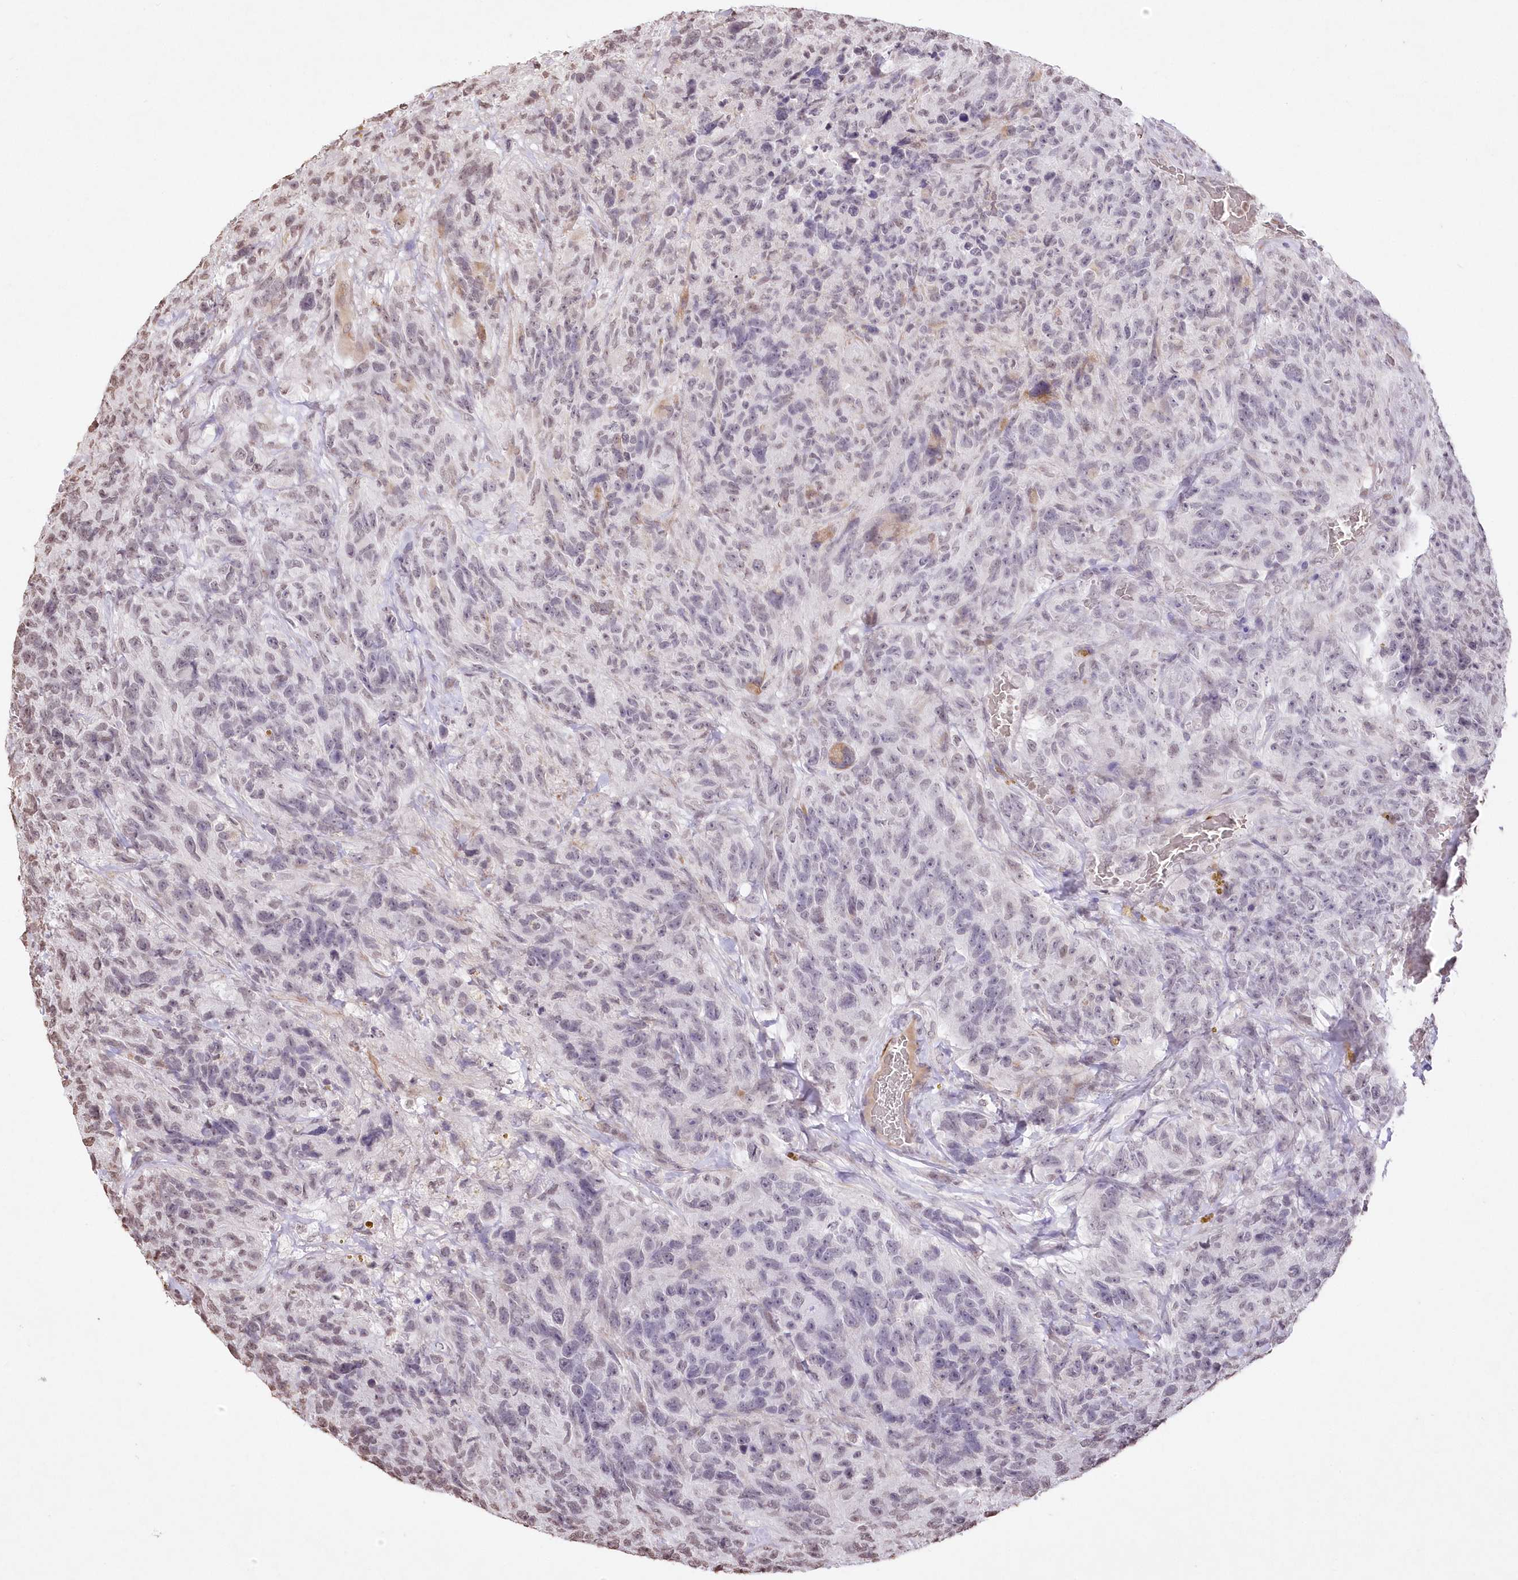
{"staining": {"intensity": "negative", "quantity": "none", "location": "none"}, "tissue": "glioma", "cell_type": "Tumor cells", "image_type": "cancer", "snomed": [{"axis": "morphology", "description": "Glioma, malignant, High grade"}, {"axis": "topography", "description": "Brain"}], "caption": "Tumor cells show no significant positivity in malignant glioma (high-grade). Nuclei are stained in blue.", "gene": "RBM27", "patient": {"sex": "male", "age": 69}}